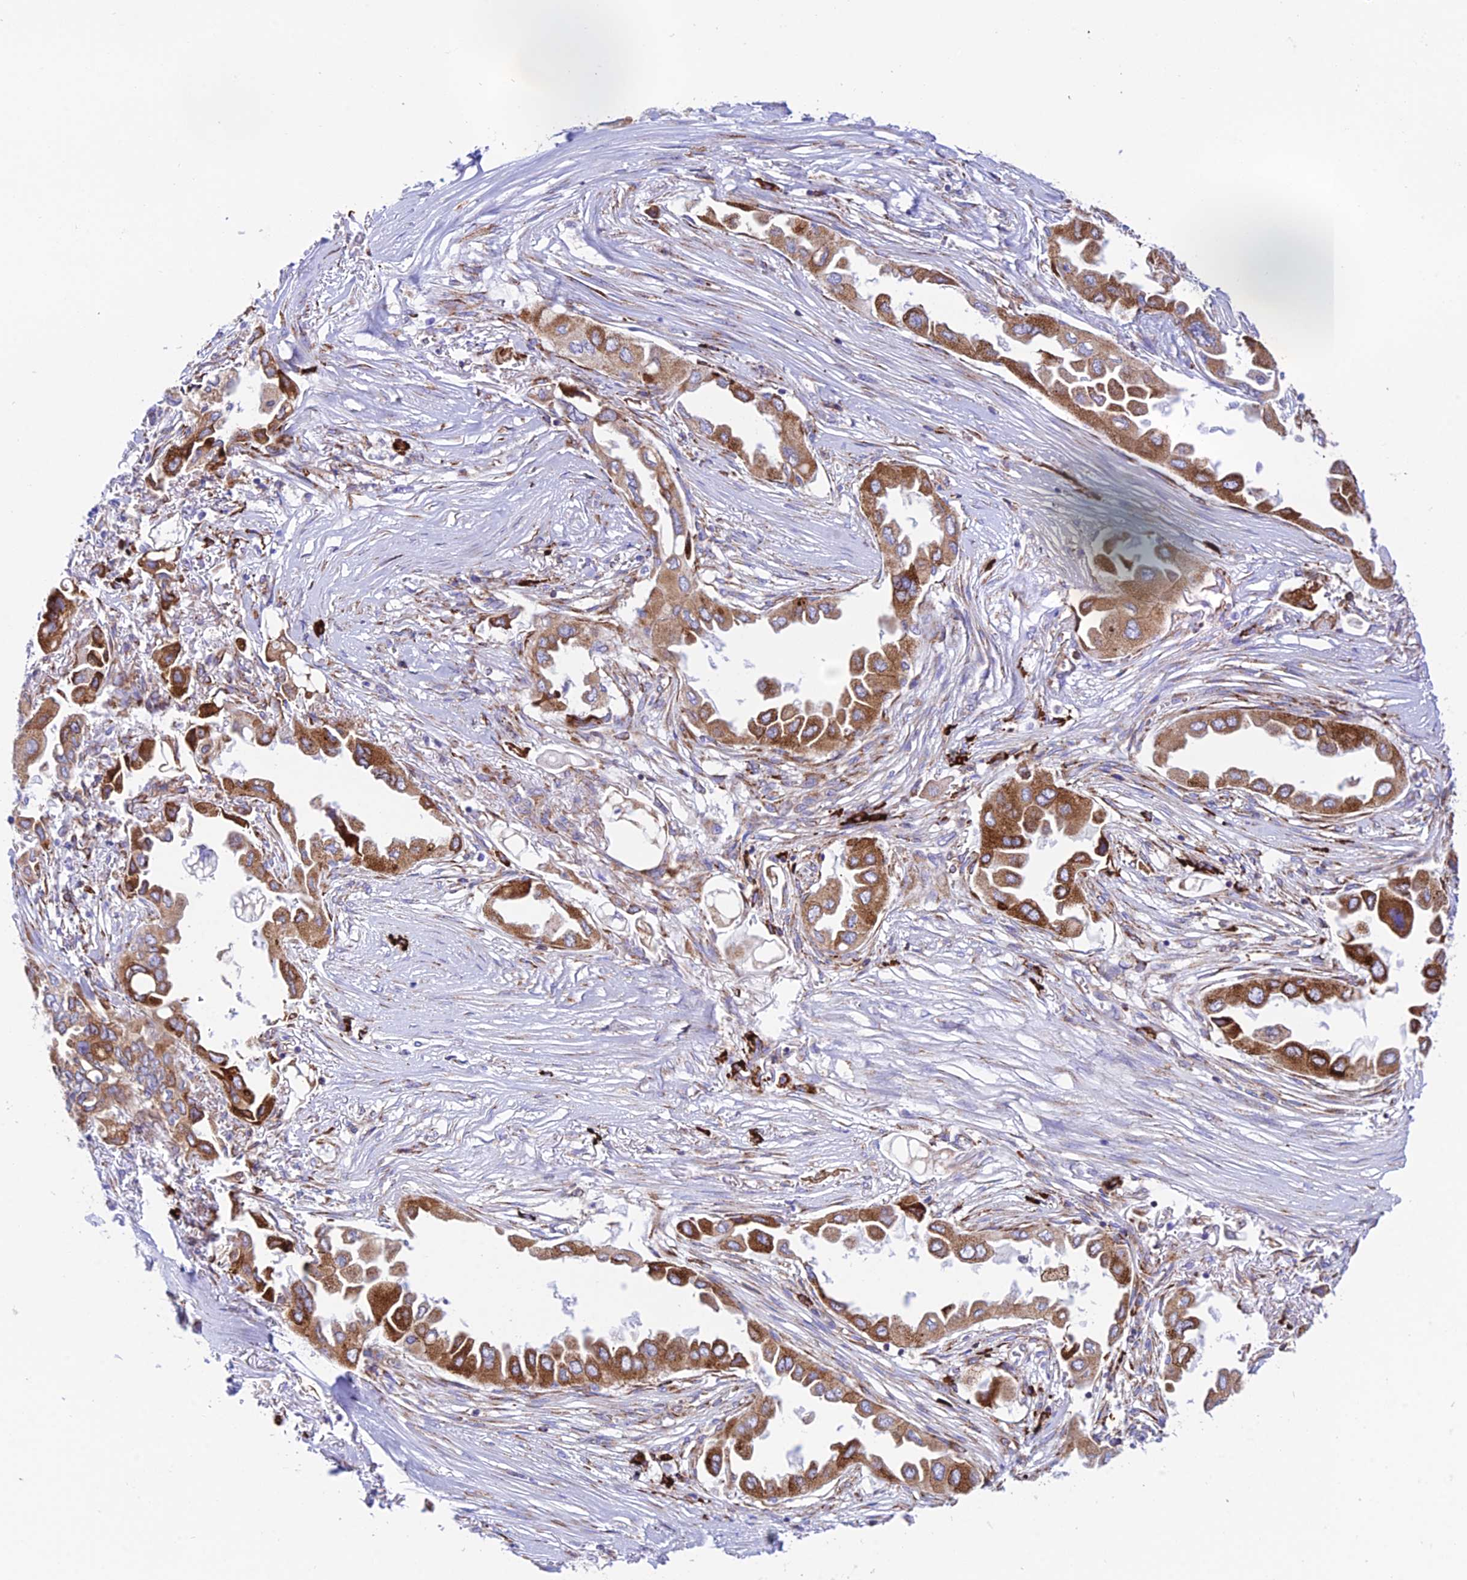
{"staining": {"intensity": "strong", "quantity": ">75%", "location": "cytoplasmic/membranous"}, "tissue": "lung cancer", "cell_type": "Tumor cells", "image_type": "cancer", "snomed": [{"axis": "morphology", "description": "Adenocarcinoma, NOS"}, {"axis": "topography", "description": "Lung"}], "caption": "Brown immunohistochemical staining in human lung cancer (adenocarcinoma) exhibits strong cytoplasmic/membranous expression in about >75% of tumor cells.", "gene": "TUBGCP6", "patient": {"sex": "female", "age": 76}}